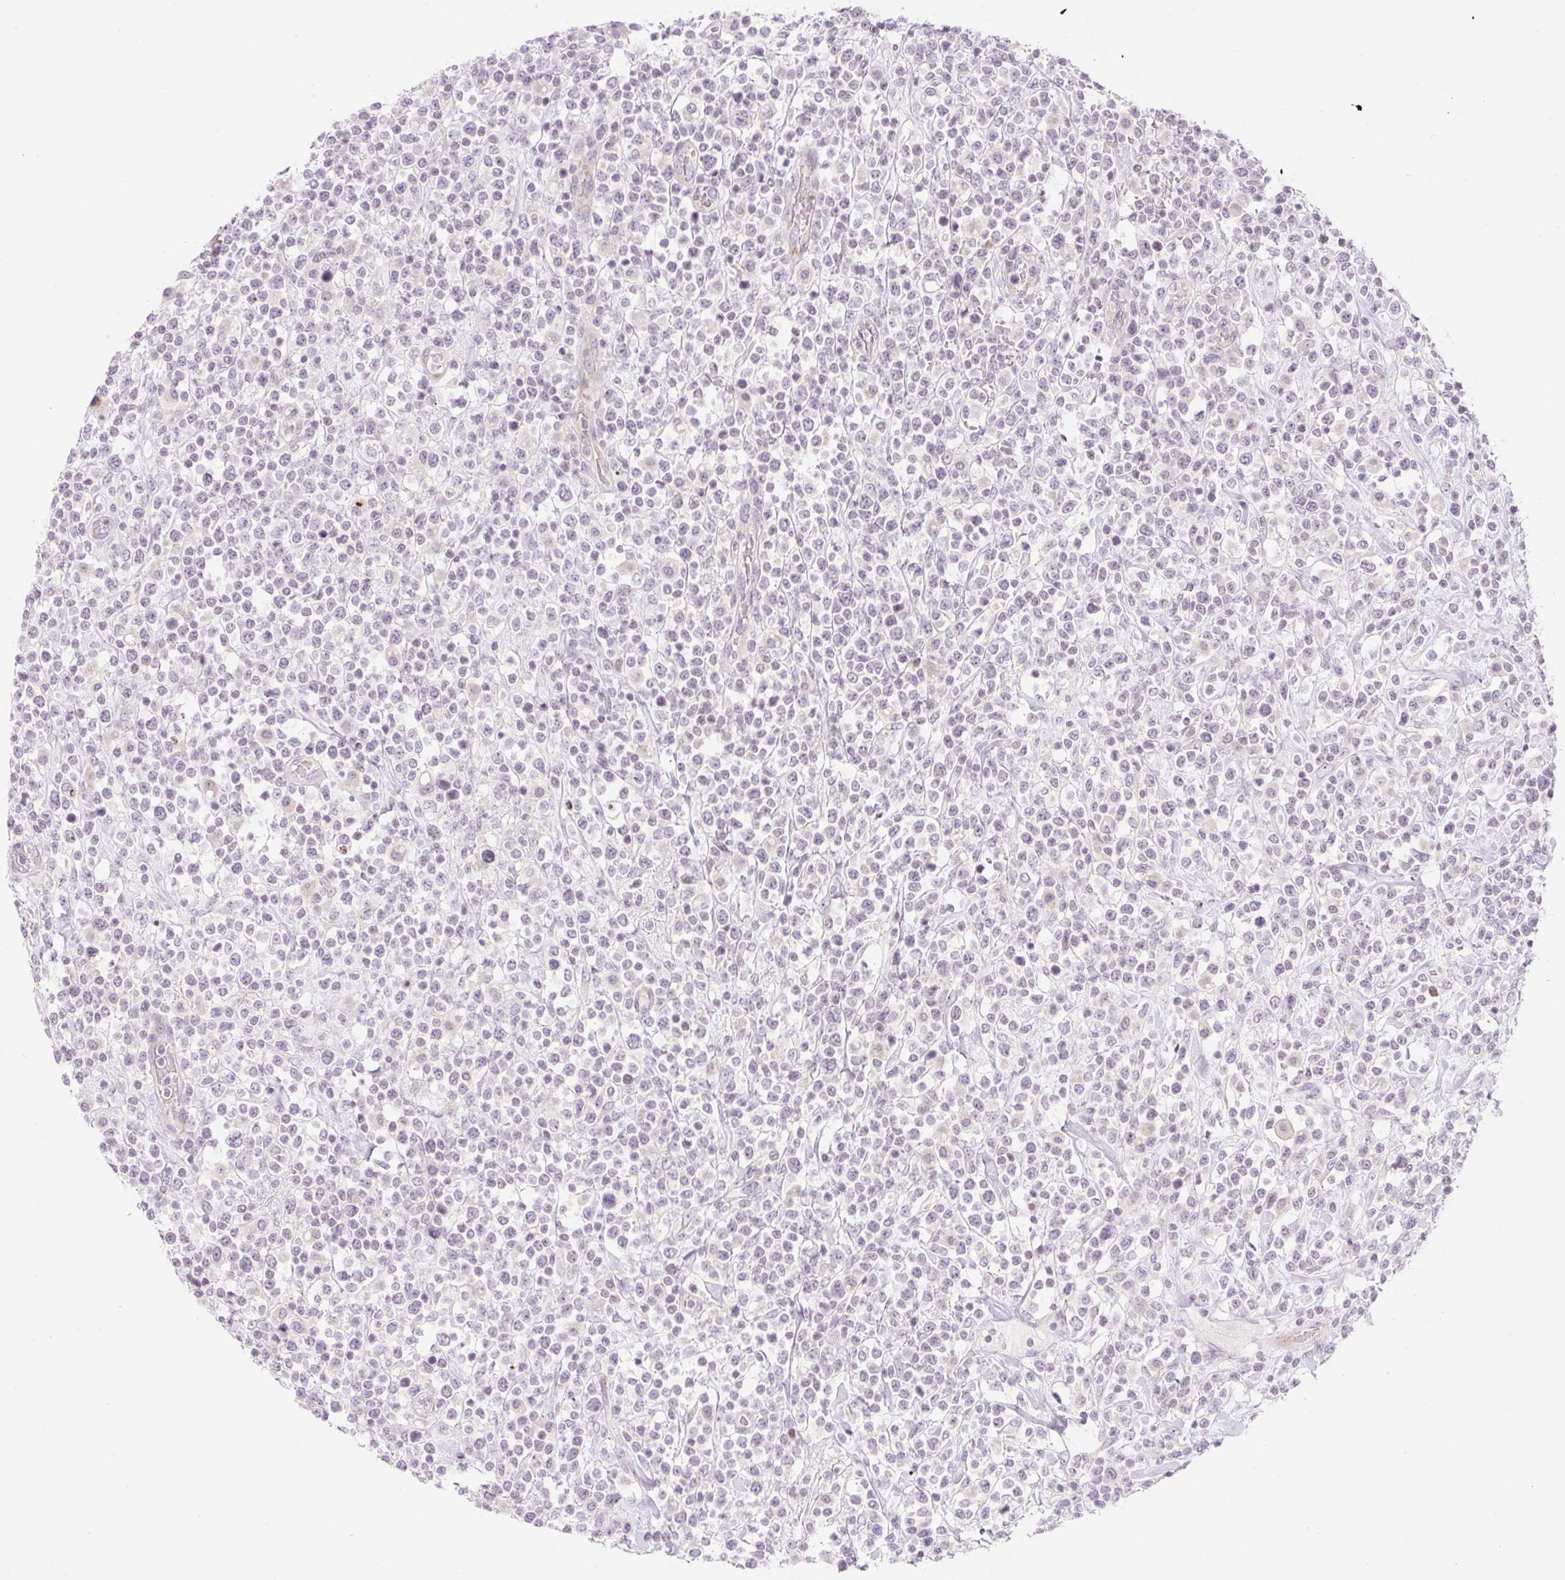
{"staining": {"intensity": "negative", "quantity": "none", "location": "none"}, "tissue": "lymphoma", "cell_type": "Tumor cells", "image_type": "cancer", "snomed": [{"axis": "morphology", "description": "Malignant lymphoma, non-Hodgkin's type, High grade"}, {"axis": "topography", "description": "Colon"}], "caption": "Immunohistochemical staining of high-grade malignant lymphoma, non-Hodgkin's type reveals no significant positivity in tumor cells.", "gene": "CASKIN1", "patient": {"sex": "female", "age": 53}}